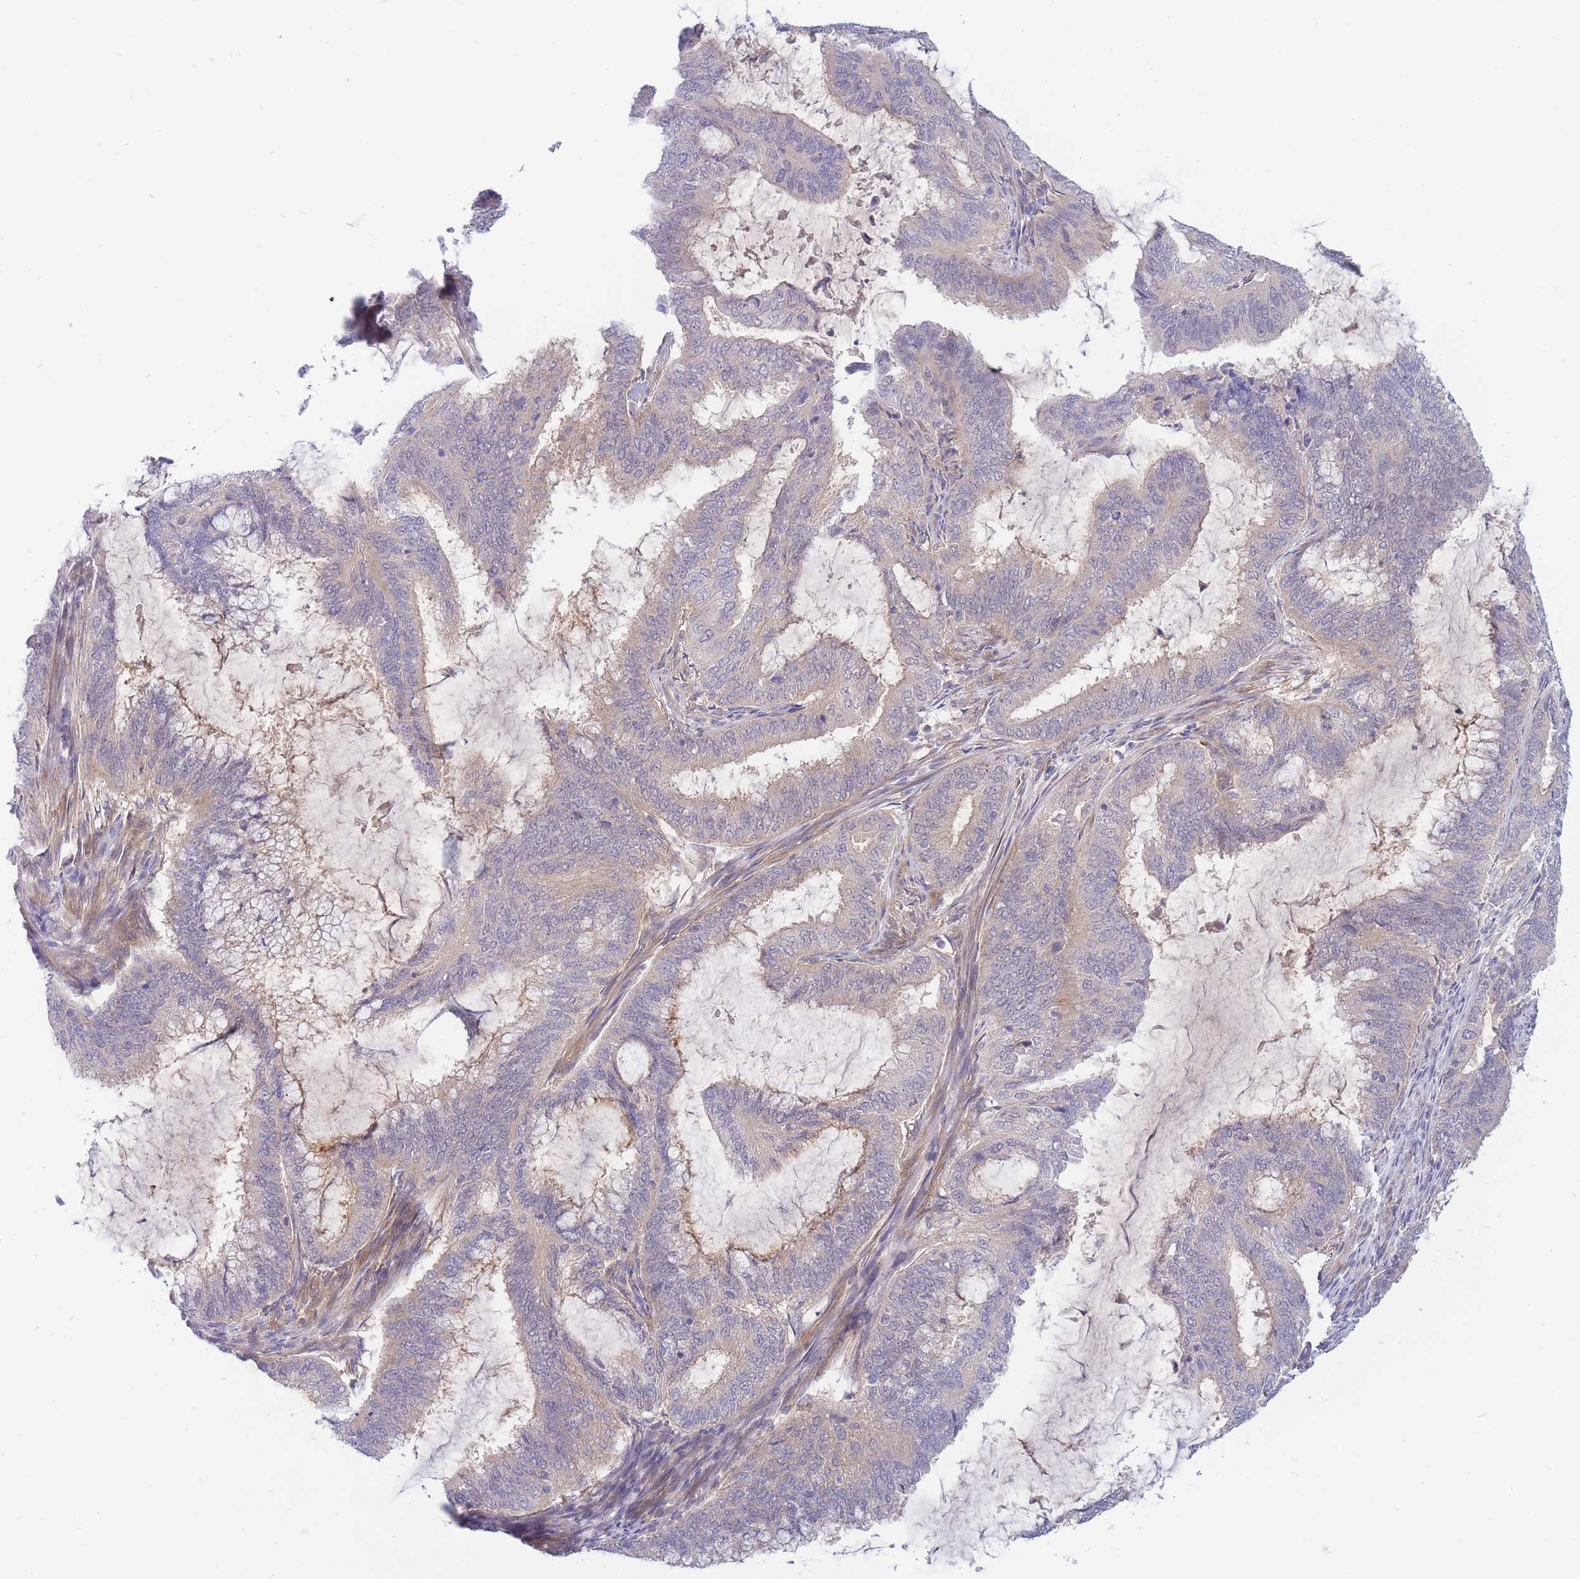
{"staining": {"intensity": "negative", "quantity": "none", "location": "none"}, "tissue": "endometrial cancer", "cell_type": "Tumor cells", "image_type": "cancer", "snomed": [{"axis": "morphology", "description": "Adenocarcinoma, NOS"}, {"axis": "topography", "description": "Endometrium"}], "caption": "The photomicrograph exhibits no significant expression in tumor cells of adenocarcinoma (endometrial). The staining was performed using DAB (3,3'-diaminobenzidine) to visualize the protein expression in brown, while the nuclei were stained in blue with hematoxylin (Magnification: 20x).", "gene": "APOL4", "patient": {"sex": "female", "age": 51}}